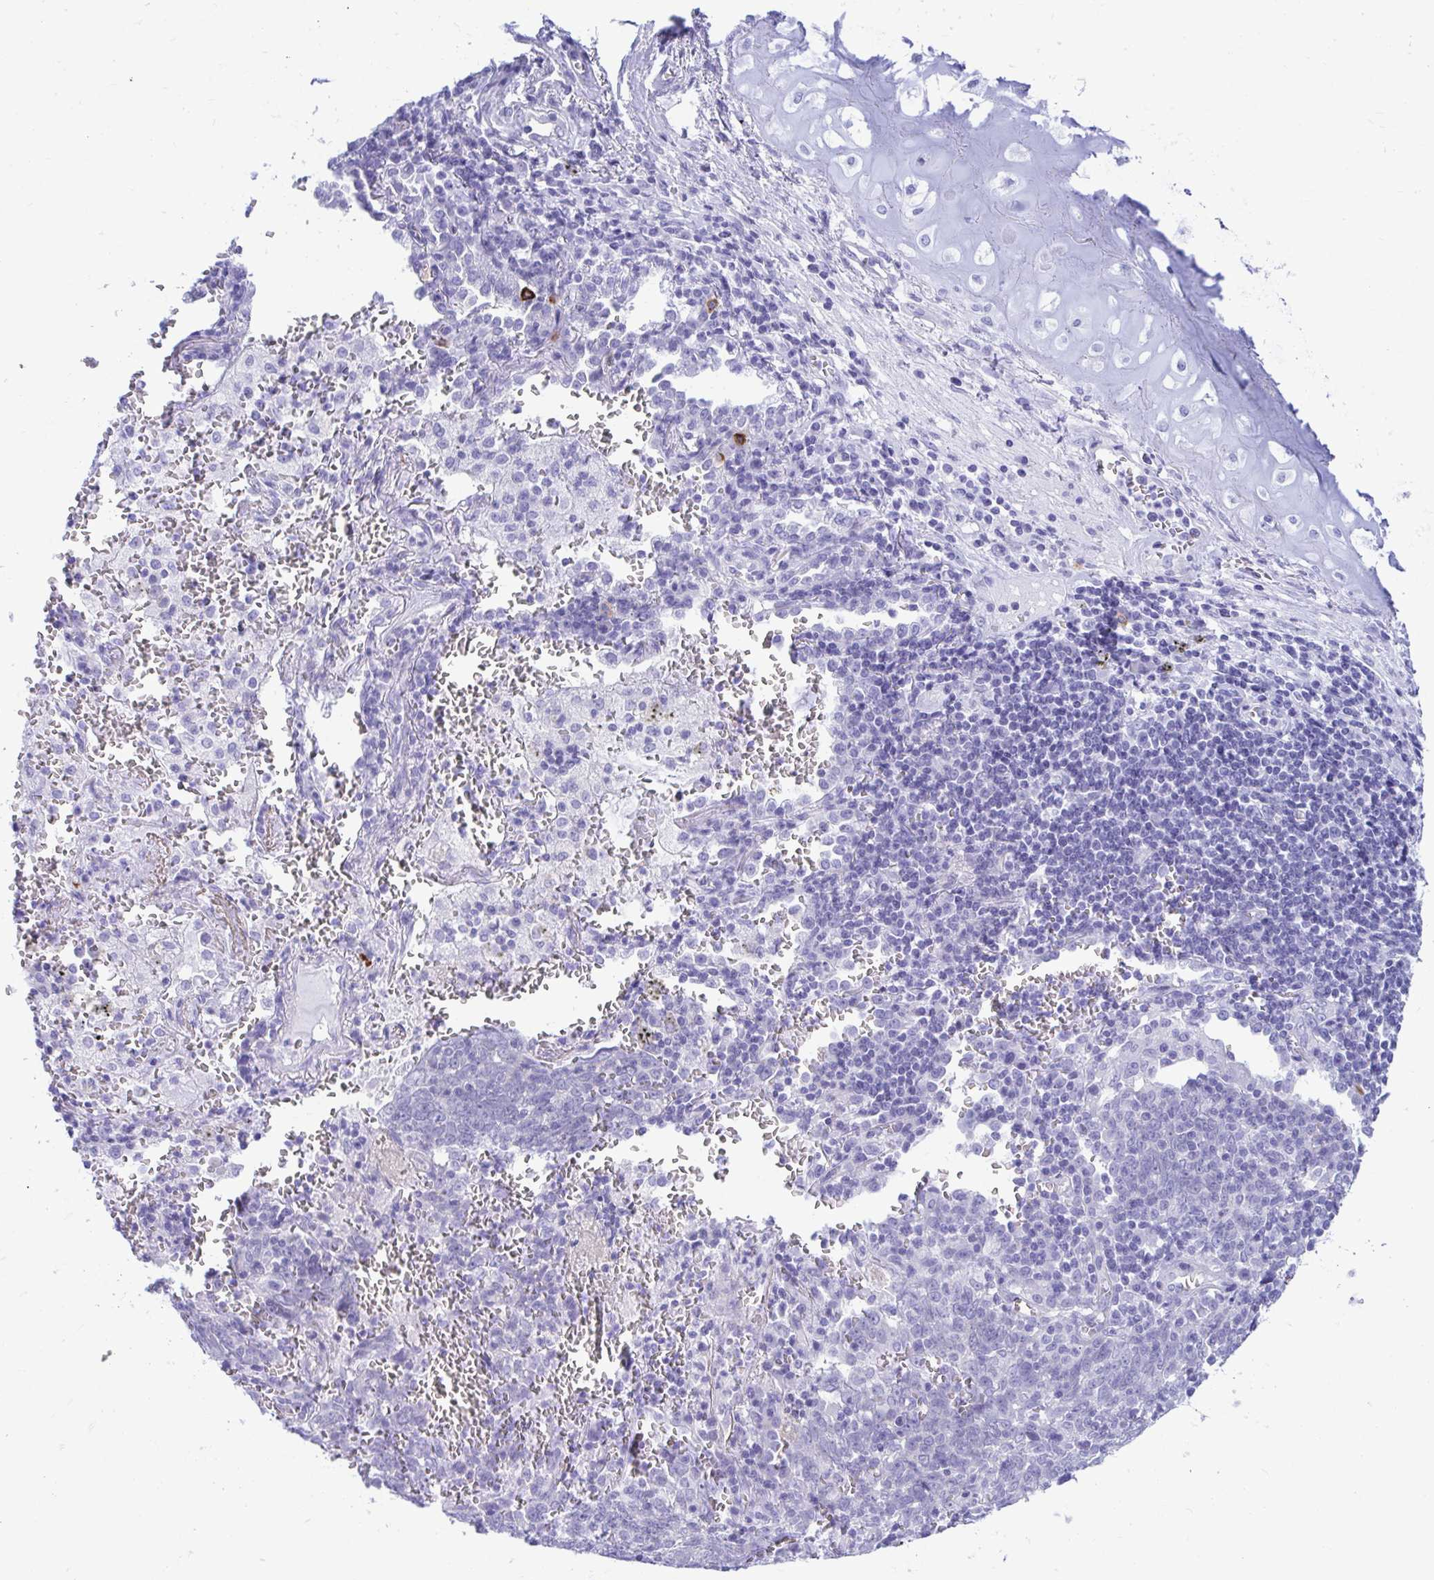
{"staining": {"intensity": "negative", "quantity": "none", "location": "none"}, "tissue": "lung cancer", "cell_type": "Tumor cells", "image_type": "cancer", "snomed": [{"axis": "morphology", "description": "Squamous cell carcinoma, NOS"}, {"axis": "topography", "description": "Lung"}], "caption": "A photomicrograph of human lung cancer is negative for staining in tumor cells.", "gene": "SHISA8", "patient": {"sex": "female", "age": 72}}